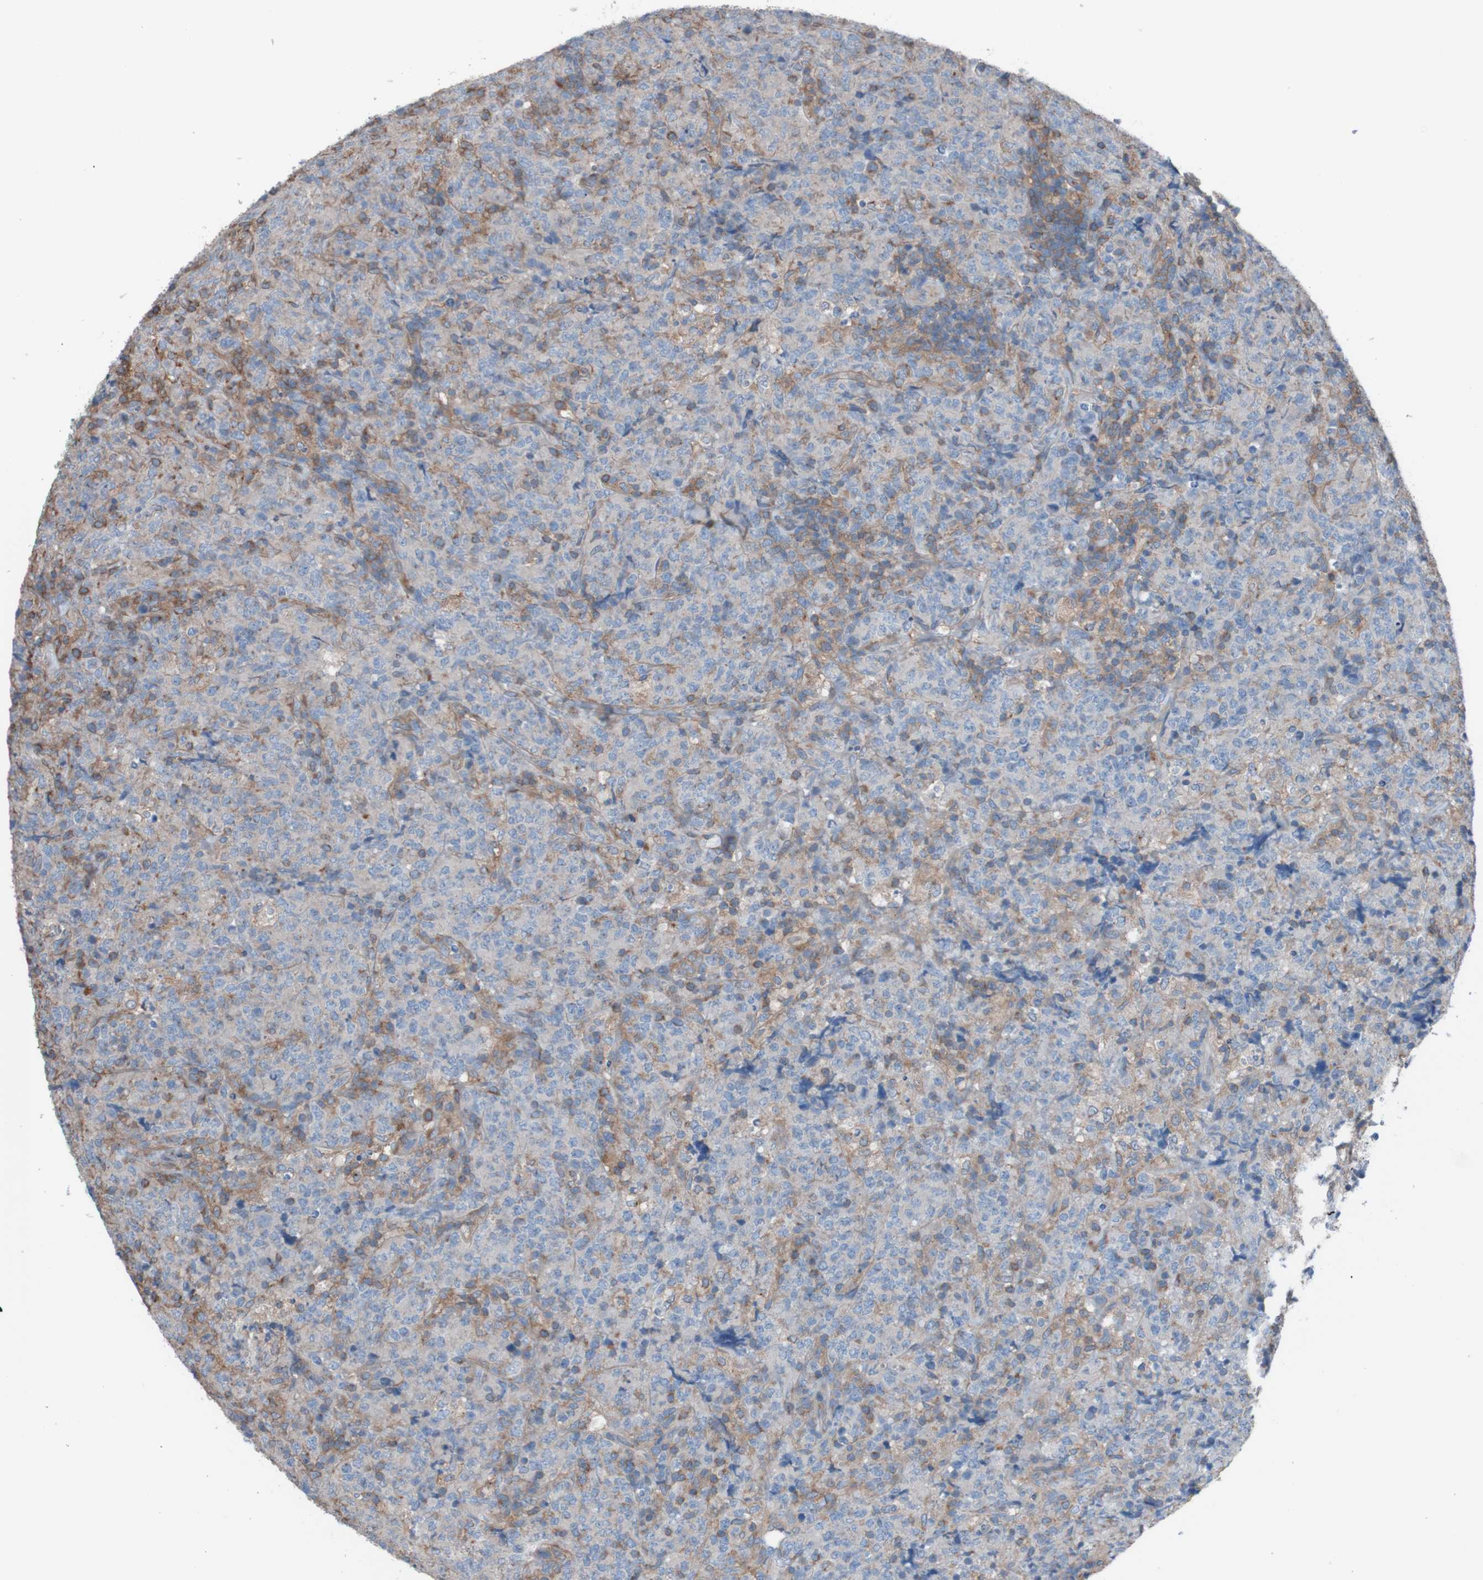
{"staining": {"intensity": "moderate", "quantity": "25%-75%", "location": "cytoplasmic/membranous"}, "tissue": "lymphoma", "cell_type": "Tumor cells", "image_type": "cancer", "snomed": [{"axis": "morphology", "description": "Malignant lymphoma, non-Hodgkin's type, High grade"}, {"axis": "topography", "description": "Tonsil"}], "caption": "An image showing moderate cytoplasmic/membranous expression in approximately 25%-75% of tumor cells in lymphoma, as visualized by brown immunohistochemical staining.", "gene": "MINAR1", "patient": {"sex": "female", "age": 36}}